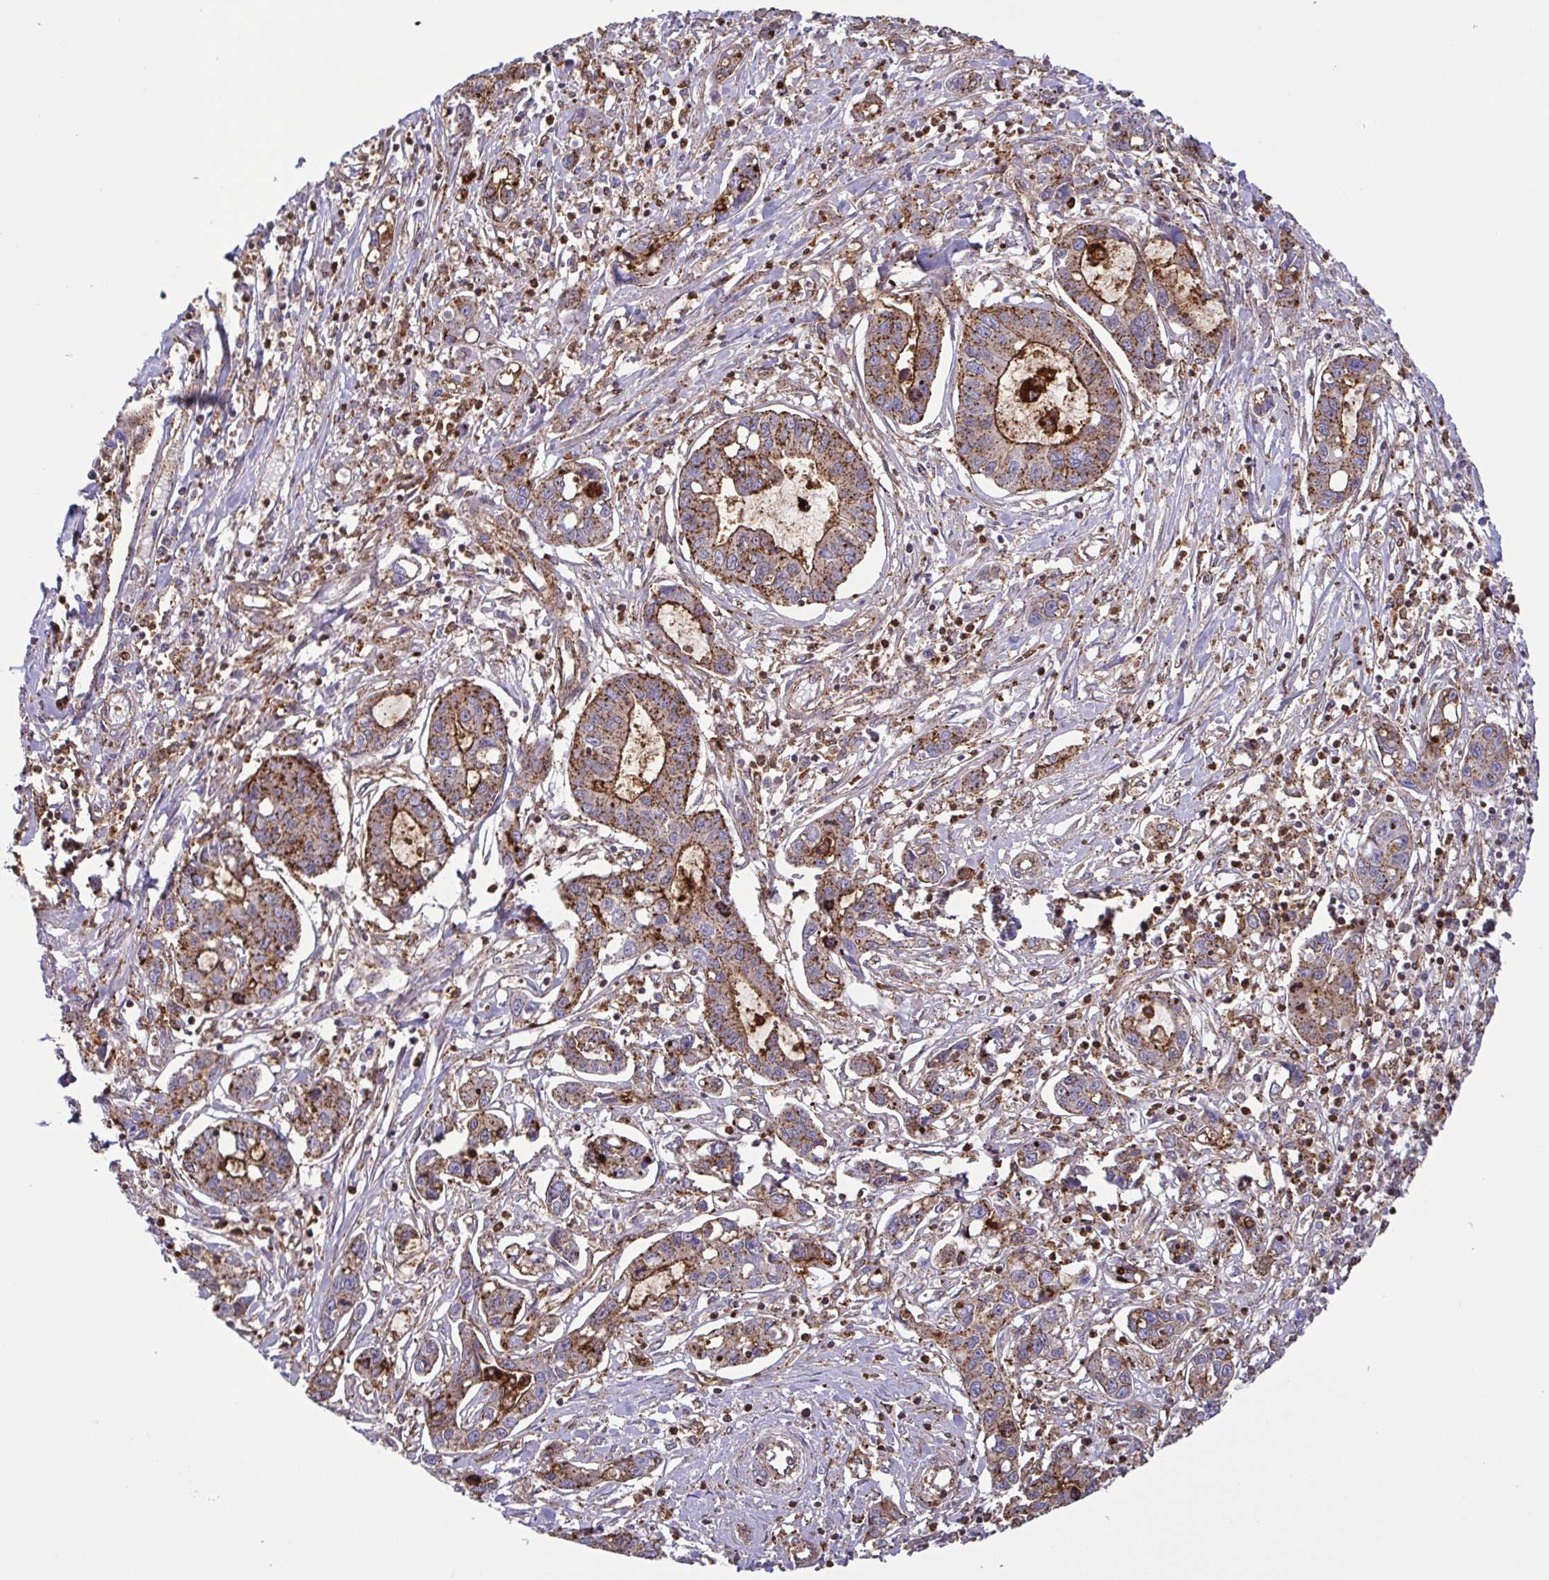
{"staining": {"intensity": "moderate", "quantity": ">75%", "location": "cytoplasmic/membranous"}, "tissue": "liver cancer", "cell_type": "Tumor cells", "image_type": "cancer", "snomed": [{"axis": "morphology", "description": "Cholangiocarcinoma"}, {"axis": "topography", "description": "Liver"}], "caption": "Protein positivity by immunohistochemistry demonstrates moderate cytoplasmic/membranous positivity in about >75% of tumor cells in liver cancer (cholangiocarcinoma).", "gene": "CHMP1B", "patient": {"sex": "male", "age": 58}}